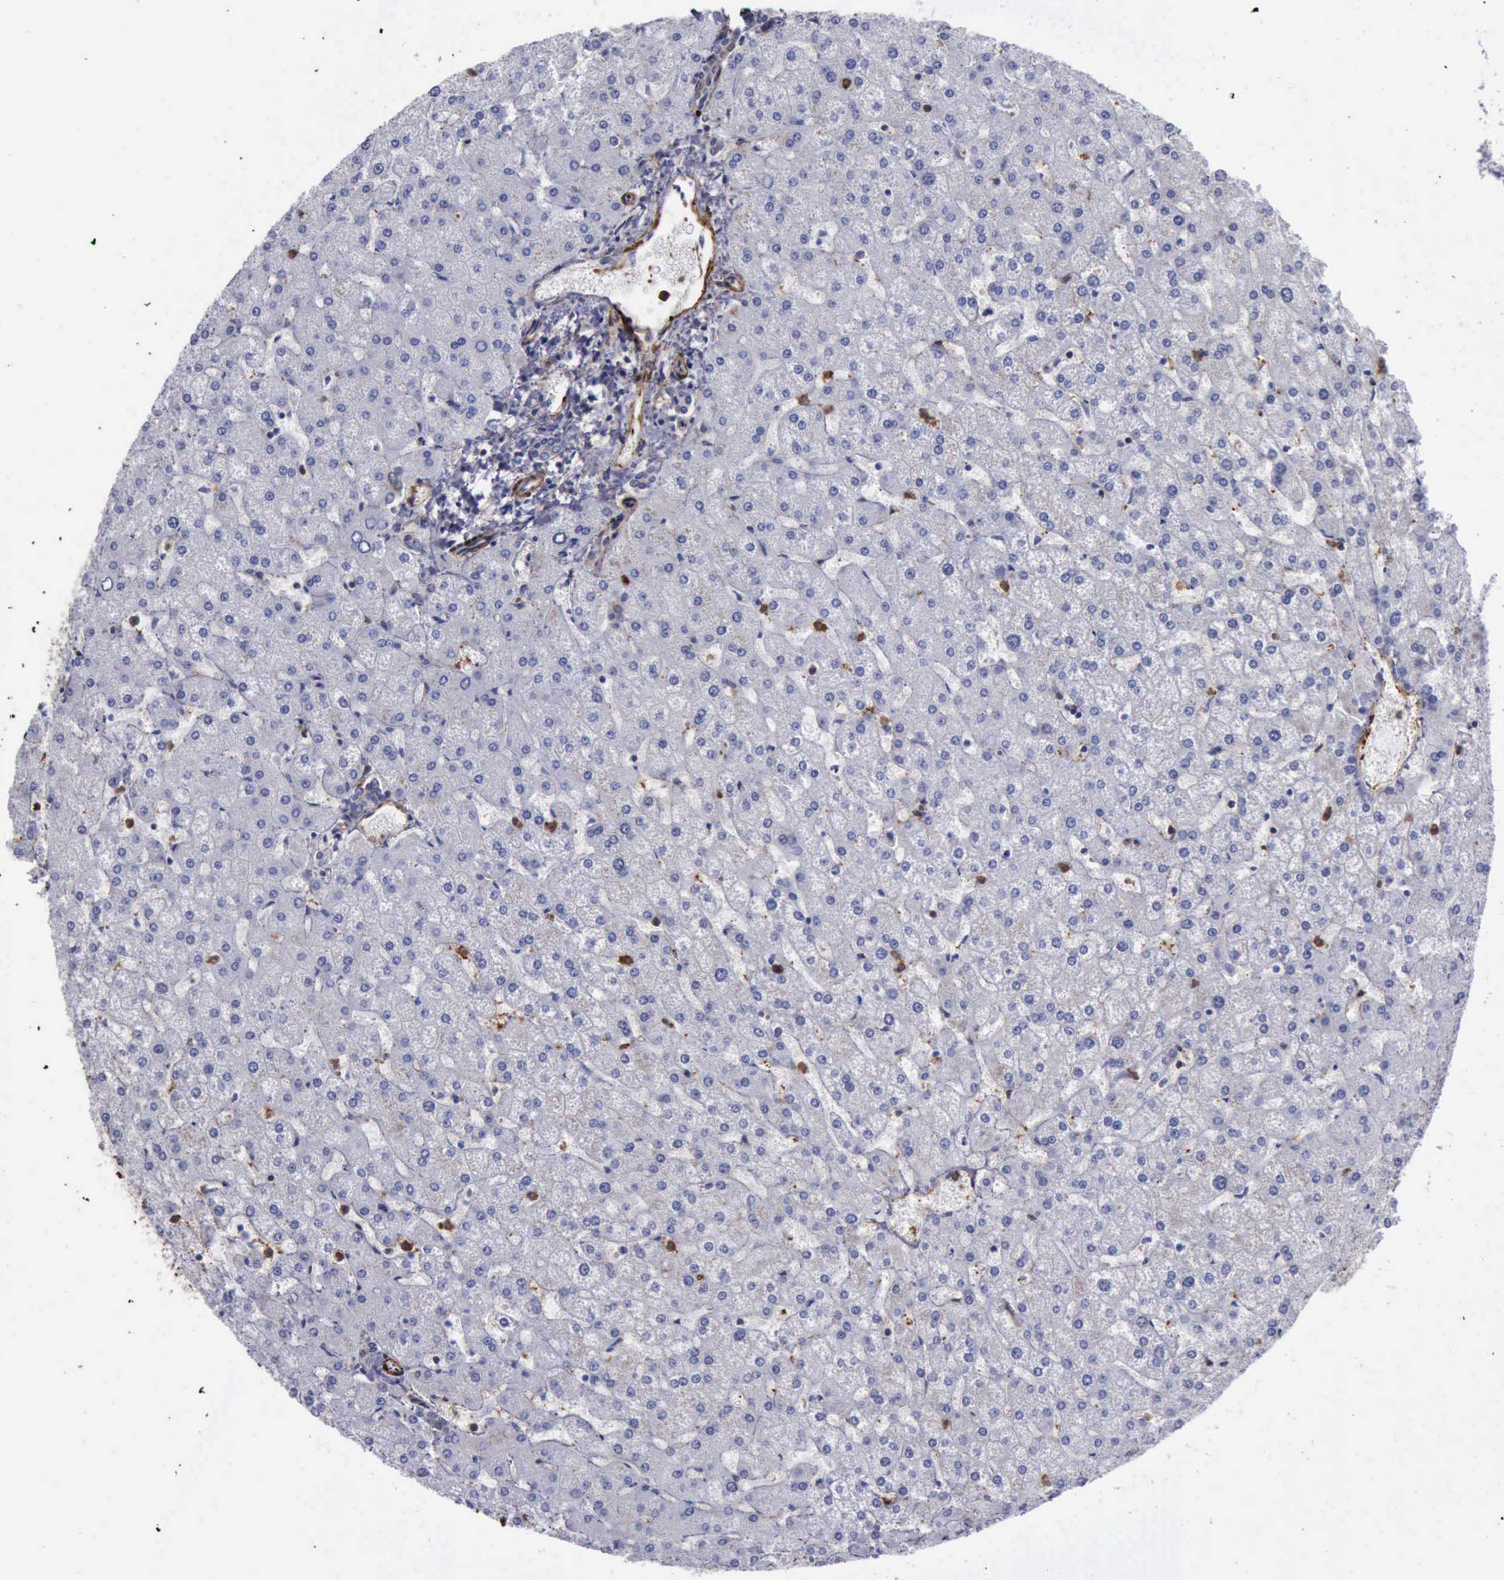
{"staining": {"intensity": "negative", "quantity": "none", "location": "none"}, "tissue": "liver", "cell_type": "Cholangiocytes", "image_type": "normal", "snomed": [{"axis": "morphology", "description": "Normal tissue, NOS"}, {"axis": "topography", "description": "Liver"}], "caption": "Immunohistochemistry (IHC) photomicrograph of unremarkable liver: human liver stained with DAB (3,3'-diaminobenzidine) demonstrates no significant protein expression in cholangiocytes.", "gene": "FLNA", "patient": {"sex": "female", "age": 32}}